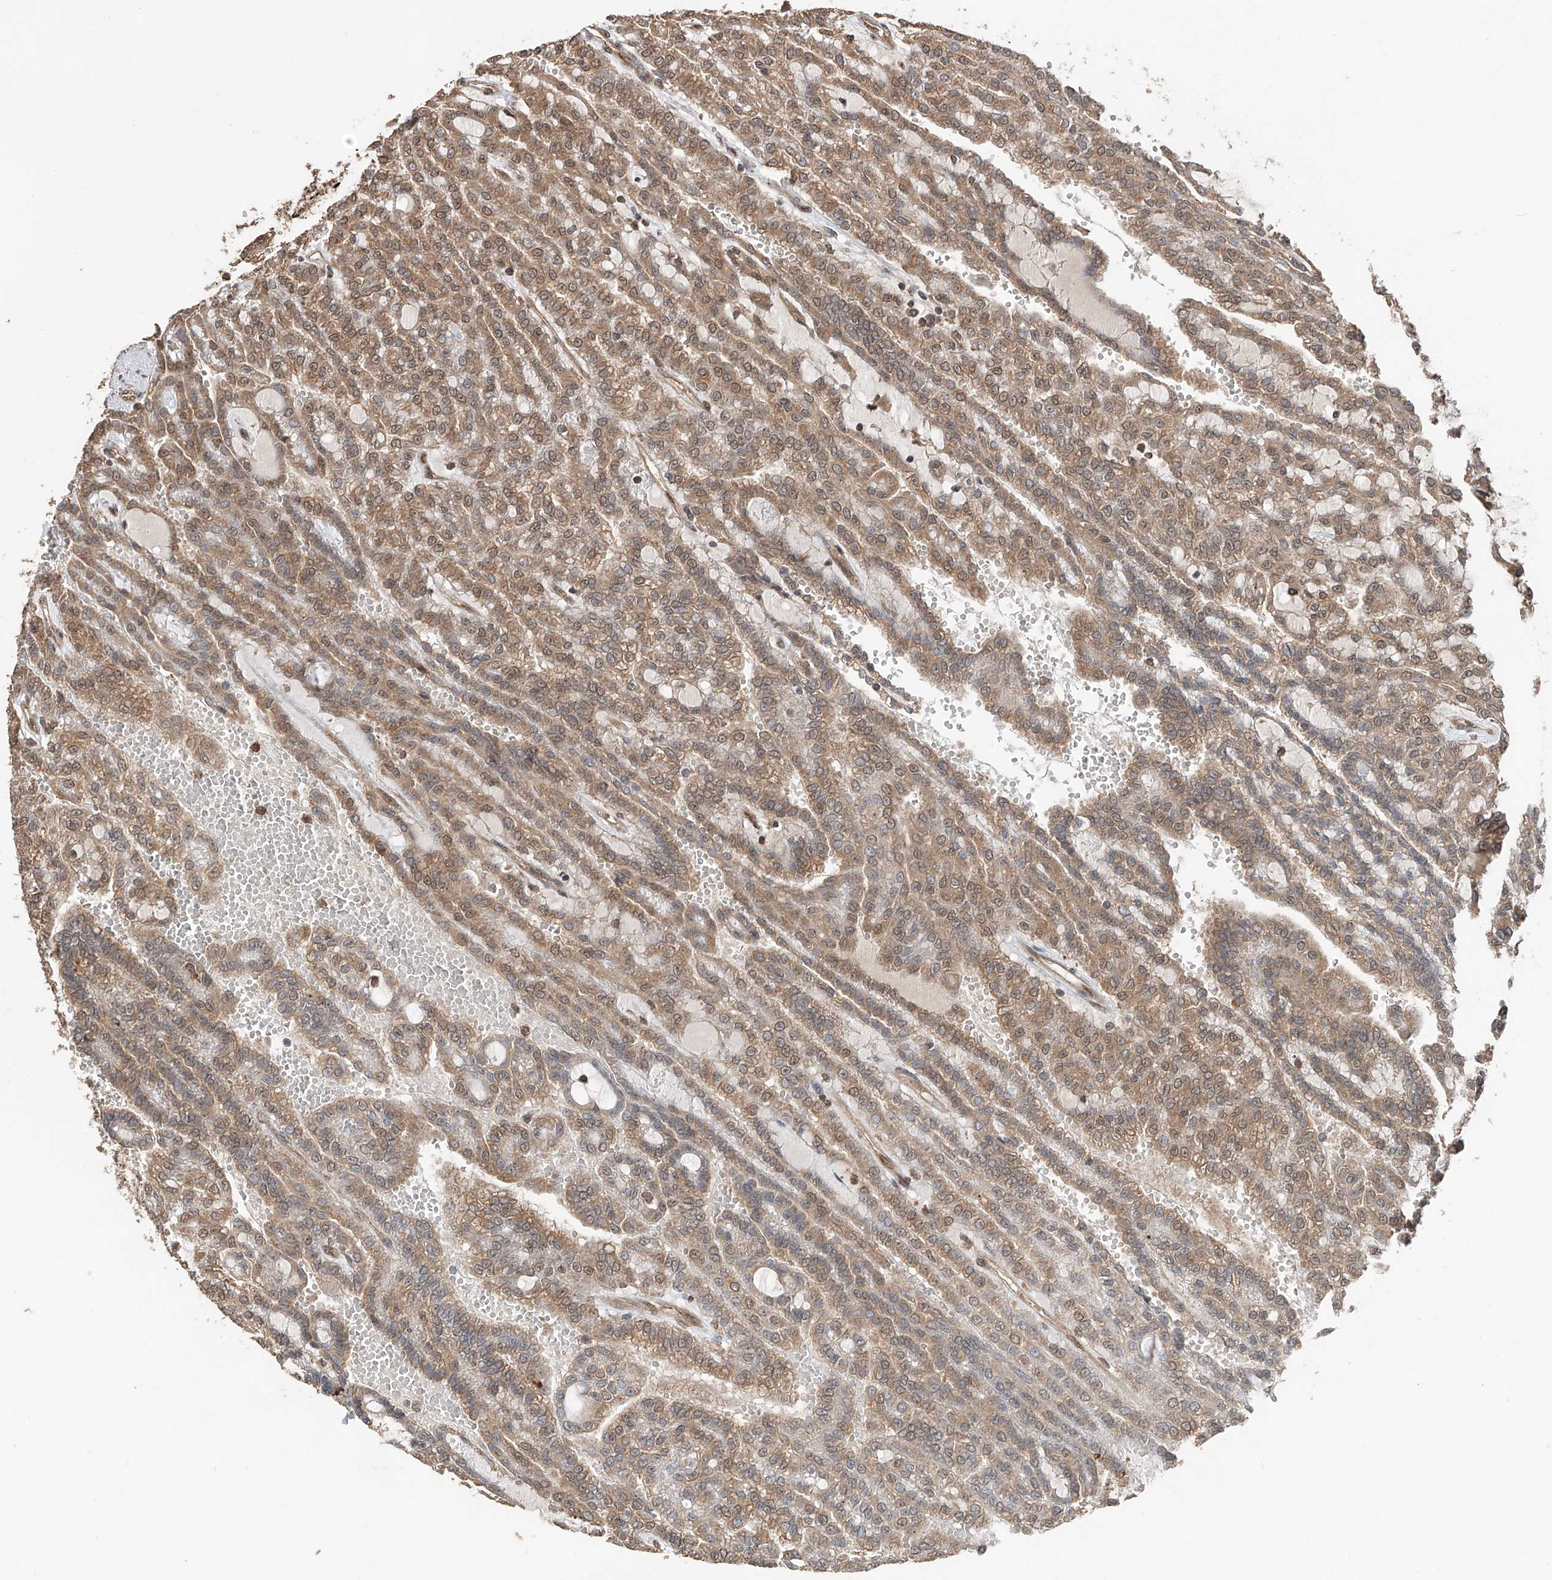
{"staining": {"intensity": "moderate", "quantity": ">75%", "location": "cytoplasmic/membranous,nuclear"}, "tissue": "renal cancer", "cell_type": "Tumor cells", "image_type": "cancer", "snomed": [{"axis": "morphology", "description": "Adenocarcinoma, NOS"}, {"axis": "topography", "description": "Kidney"}], "caption": "An image of human renal cancer stained for a protein shows moderate cytoplasmic/membranous and nuclear brown staining in tumor cells.", "gene": "FAM135A", "patient": {"sex": "male", "age": 63}}